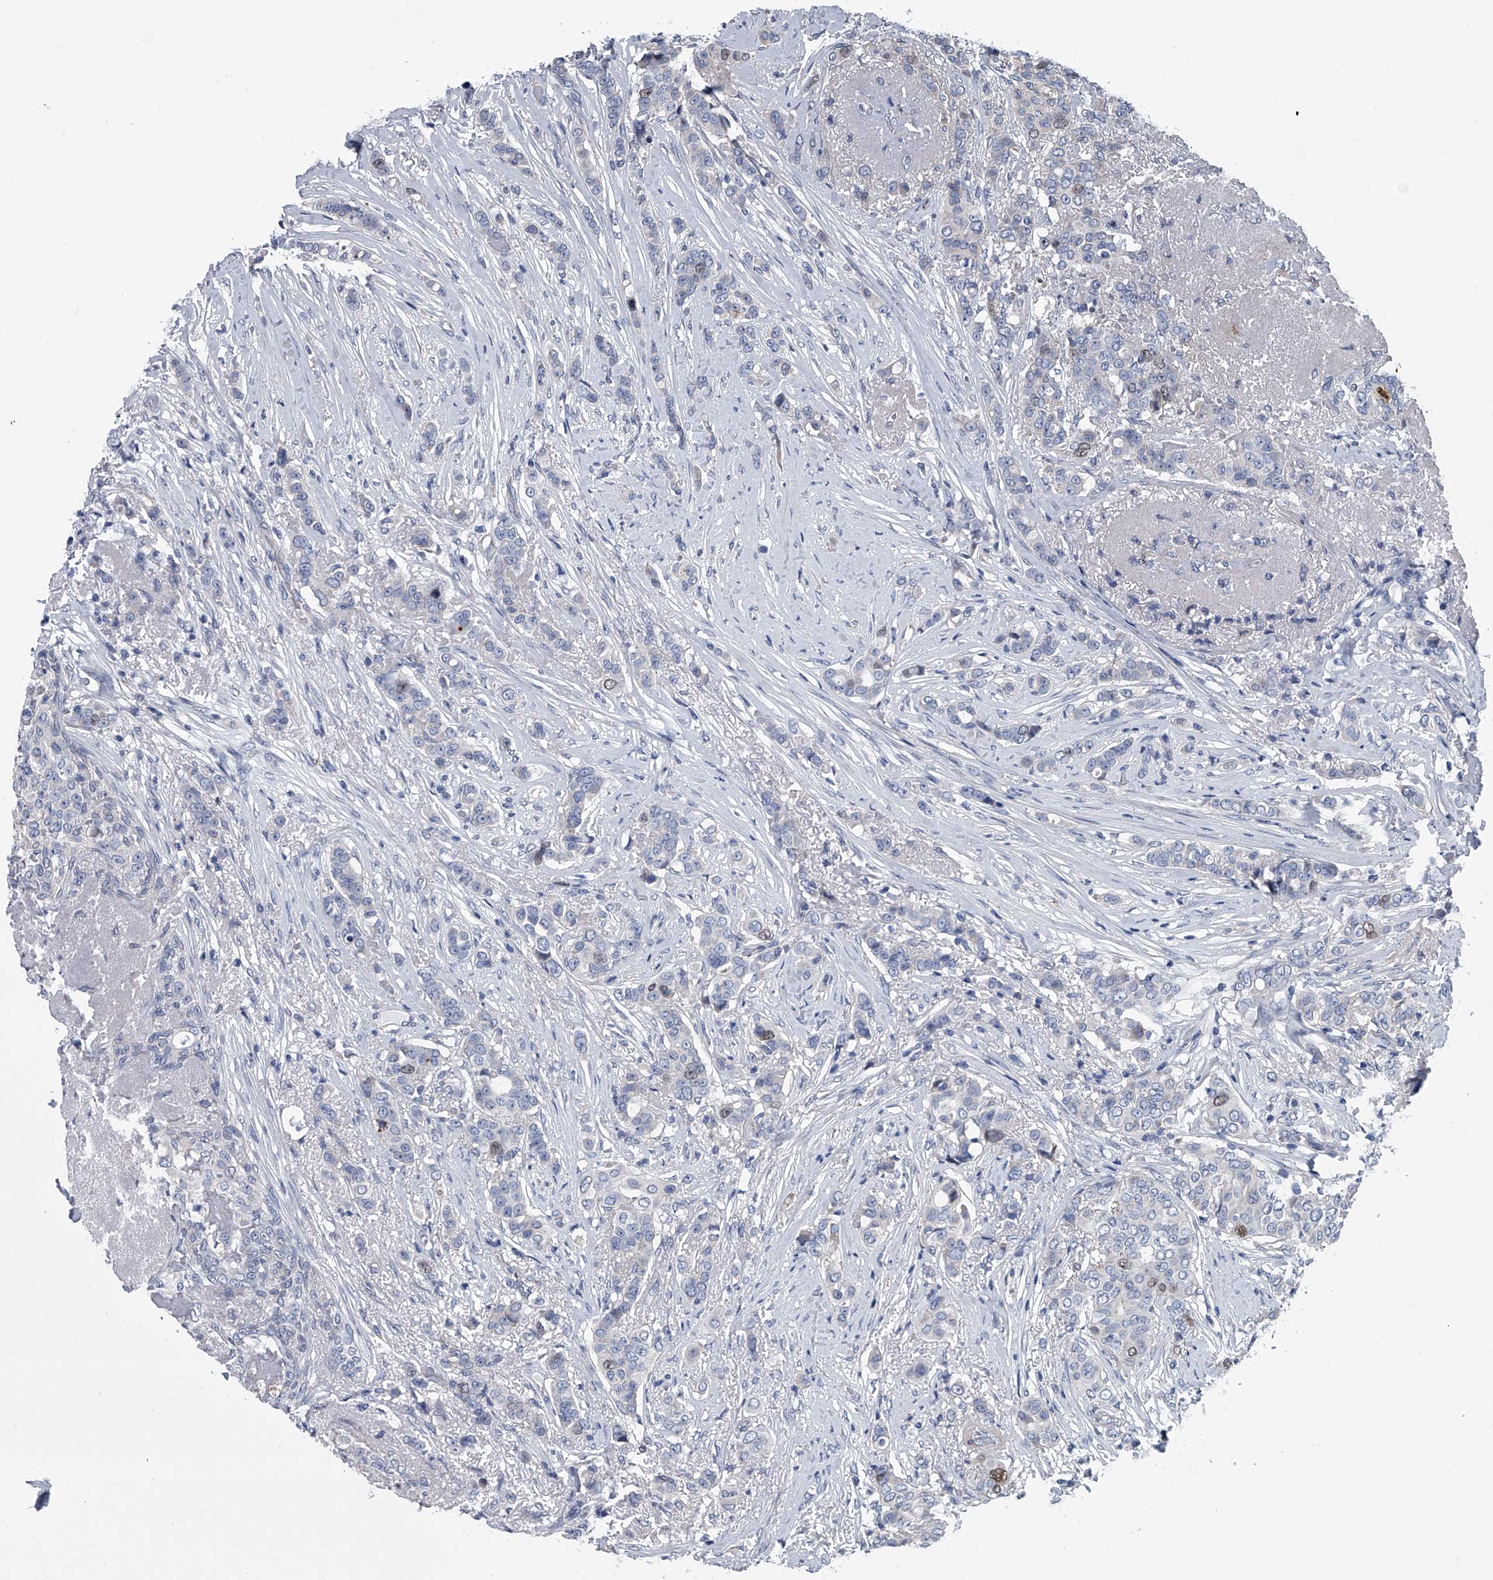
{"staining": {"intensity": "weak", "quantity": "<25%", "location": "nuclear"}, "tissue": "breast cancer", "cell_type": "Tumor cells", "image_type": "cancer", "snomed": [{"axis": "morphology", "description": "Lobular carcinoma"}, {"axis": "topography", "description": "Breast"}], "caption": "Immunohistochemical staining of human breast cancer exhibits no significant expression in tumor cells.", "gene": "ABCG1", "patient": {"sex": "female", "age": 51}}